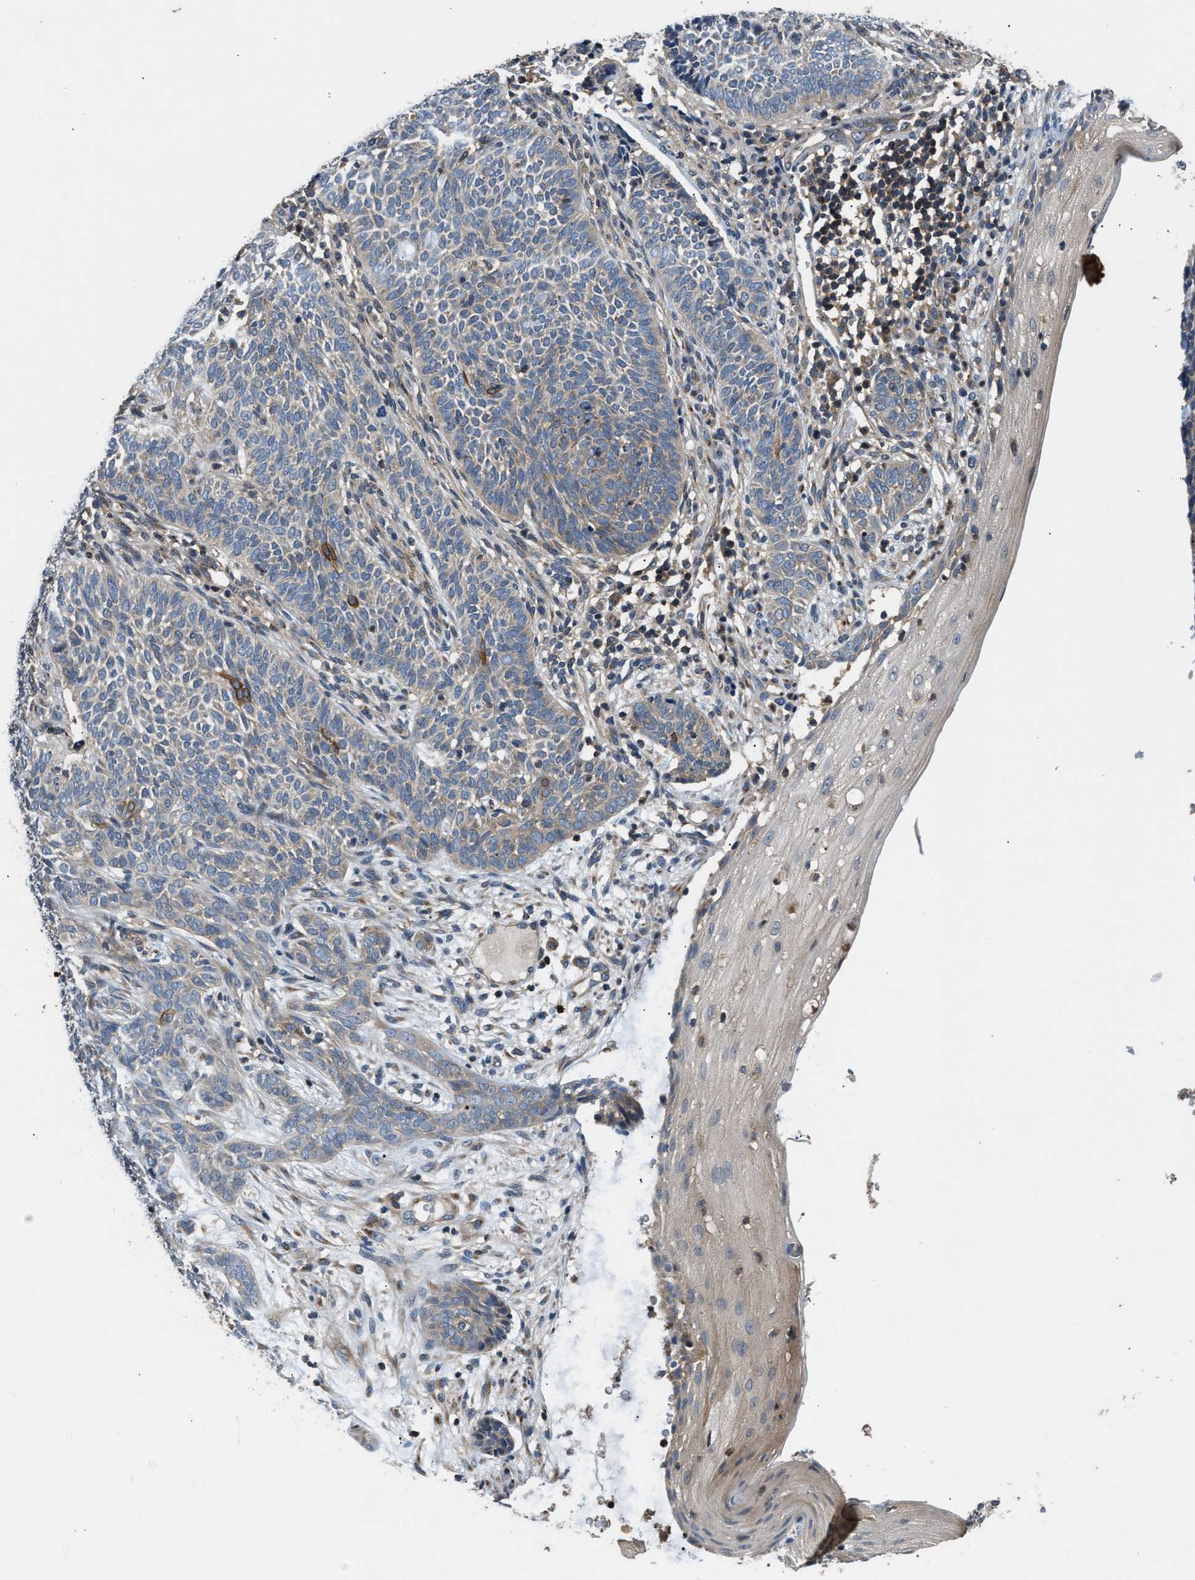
{"staining": {"intensity": "negative", "quantity": "none", "location": "none"}, "tissue": "skin cancer", "cell_type": "Tumor cells", "image_type": "cancer", "snomed": [{"axis": "morphology", "description": "Basal cell carcinoma"}, {"axis": "topography", "description": "Skin"}], "caption": "High power microscopy micrograph of an IHC photomicrograph of basal cell carcinoma (skin), revealing no significant positivity in tumor cells.", "gene": "CHUK", "patient": {"sex": "male", "age": 87}}